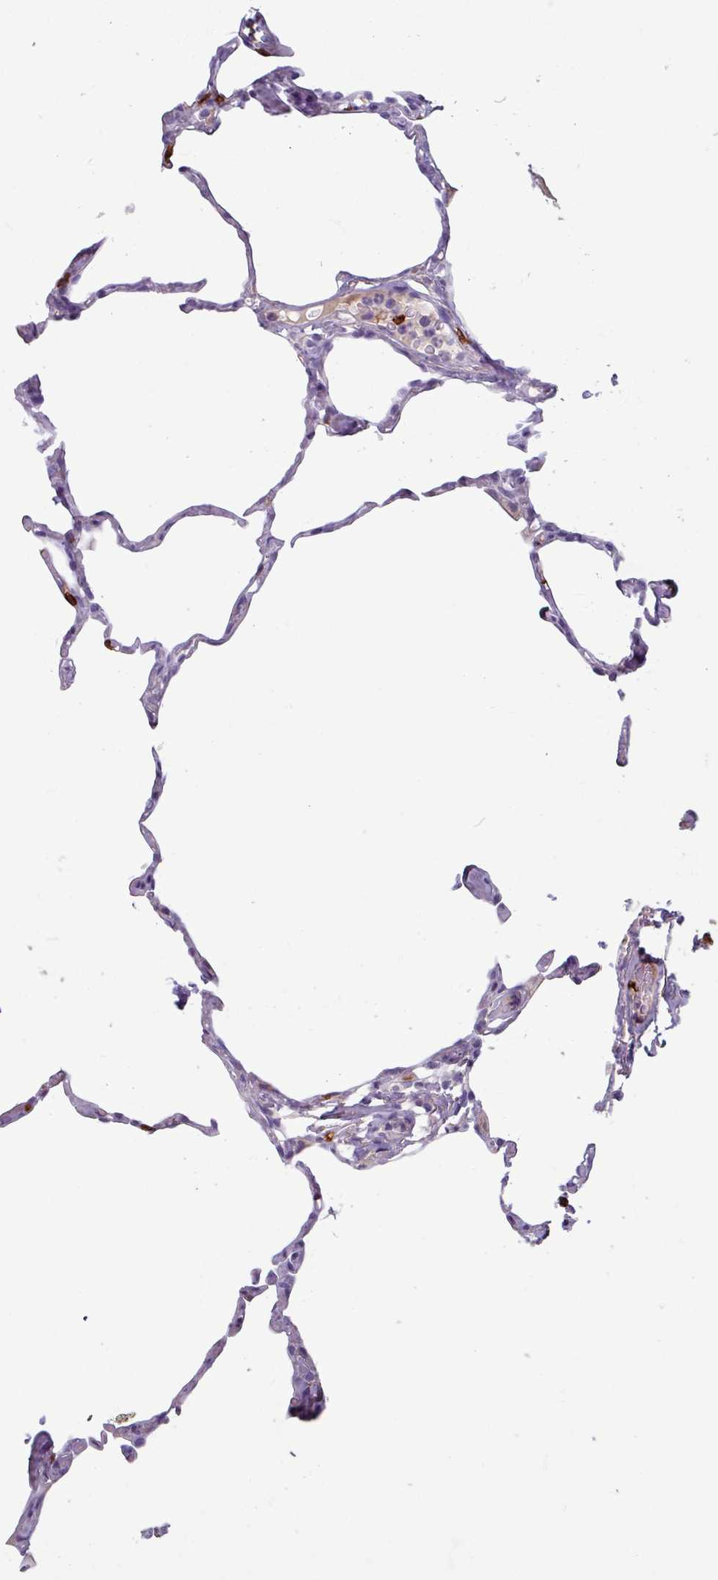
{"staining": {"intensity": "negative", "quantity": "none", "location": "none"}, "tissue": "lung", "cell_type": "Alveolar cells", "image_type": "normal", "snomed": [{"axis": "morphology", "description": "Normal tissue, NOS"}, {"axis": "topography", "description": "Lung"}], "caption": "Alveolar cells are negative for protein expression in benign human lung.", "gene": "CD8A", "patient": {"sex": "male", "age": 65}}